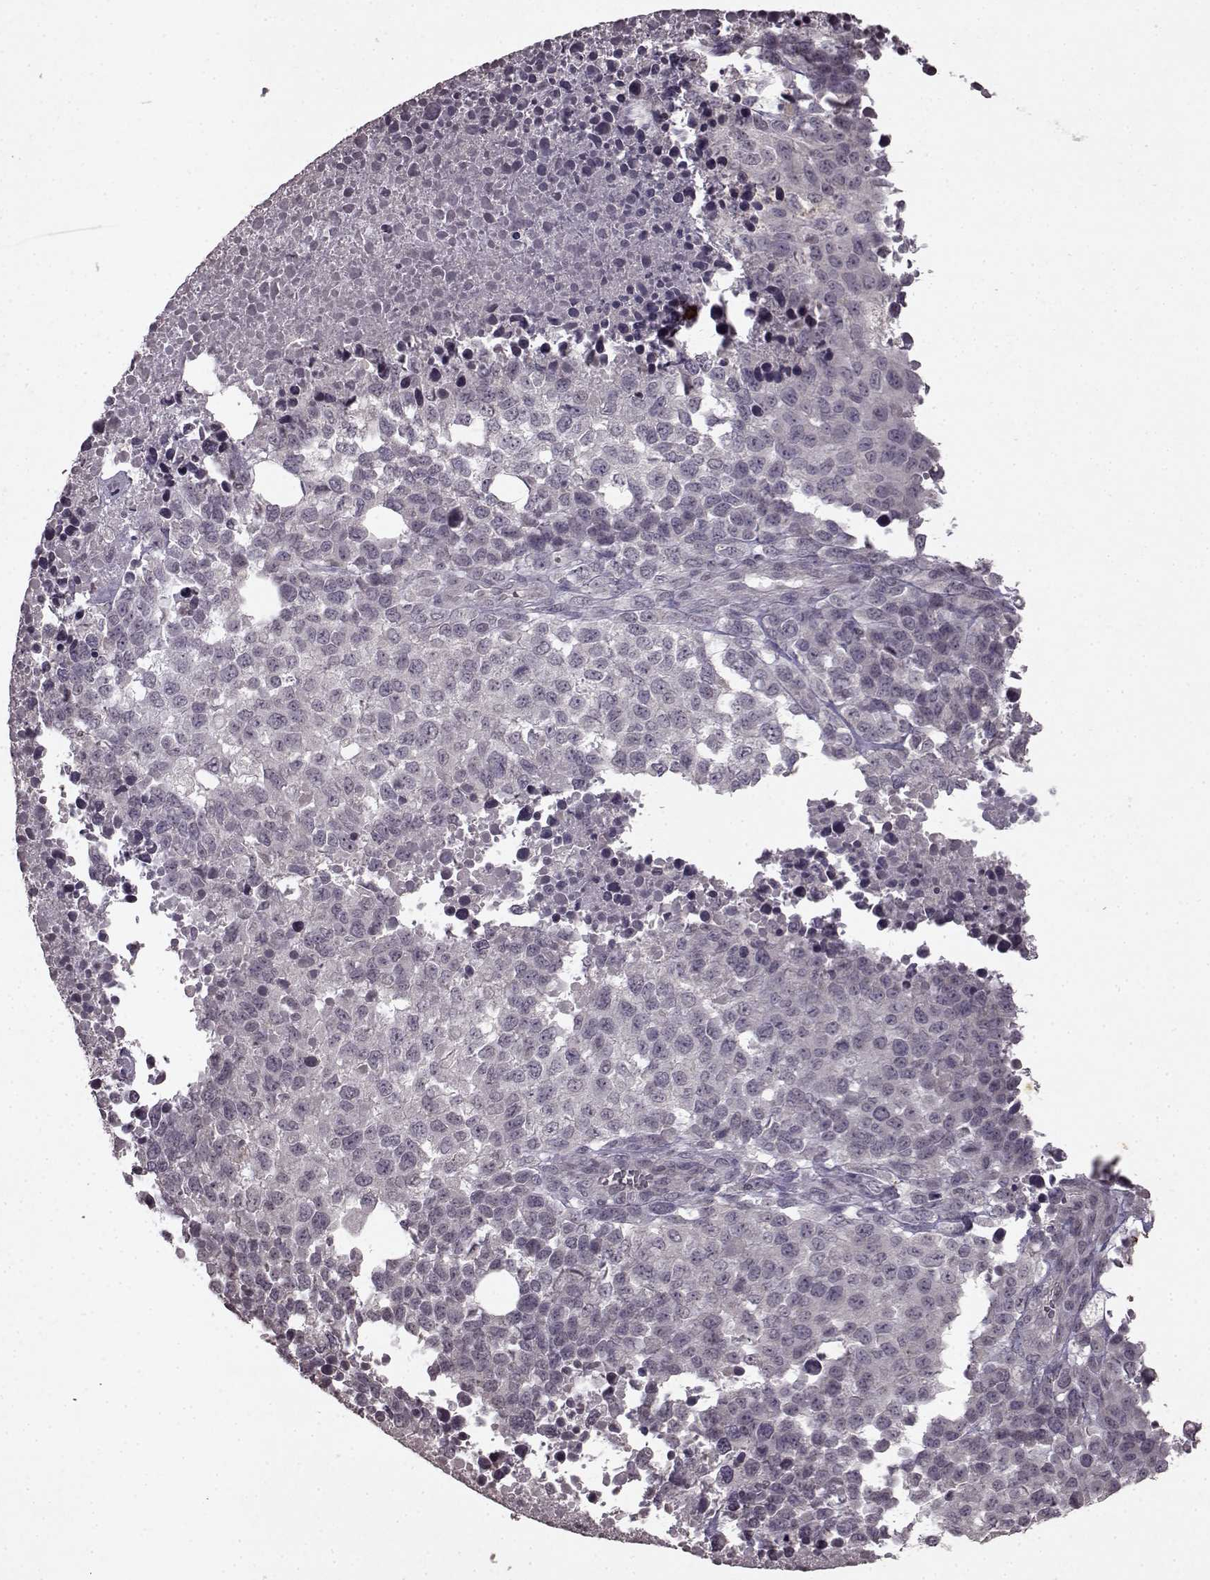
{"staining": {"intensity": "negative", "quantity": "none", "location": "none"}, "tissue": "melanoma", "cell_type": "Tumor cells", "image_type": "cancer", "snomed": [{"axis": "morphology", "description": "Malignant melanoma, Metastatic site"}, {"axis": "topography", "description": "Skin"}], "caption": "The micrograph demonstrates no significant positivity in tumor cells of malignant melanoma (metastatic site).", "gene": "LHB", "patient": {"sex": "male", "age": 84}}